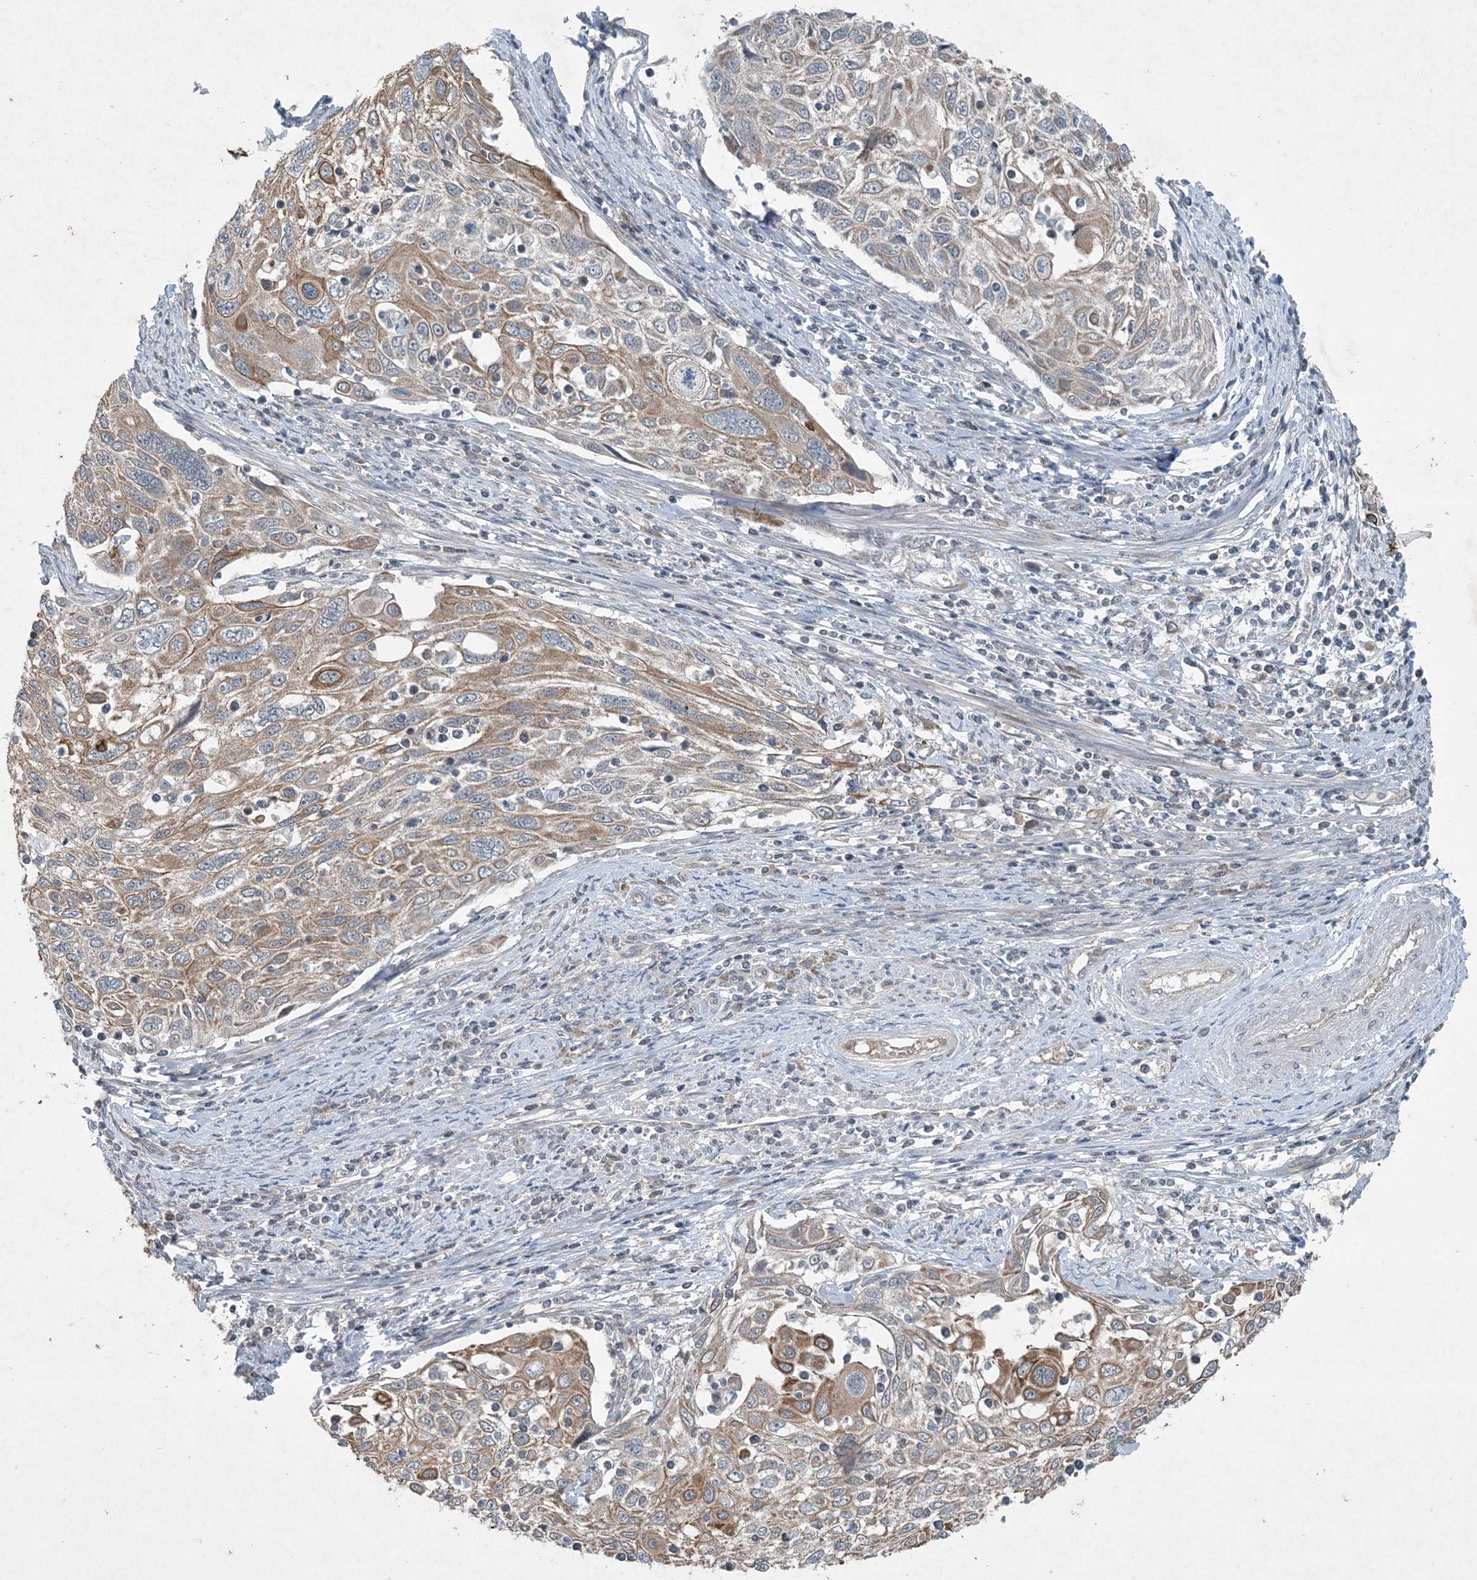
{"staining": {"intensity": "moderate", "quantity": "25%-75%", "location": "cytoplasmic/membranous"}, "tissue": "cervical cancer", "cell_type": "Tumor cells", "image_type": "cancer", "snomed": [{"axis": "morphology", "description": "Squamous cell carcinoma, NOS"}, {"axis": "topography", "description": "Cervix"}], "caption": "Human cervical squamous cell carcinoma stained for a protein (brown) shows moderate cytoplasmic/membranous positive positivity in about 25%-75% of tumor cells.", "gene": "PC", "patient": {"sex": "female", "age": 70}}